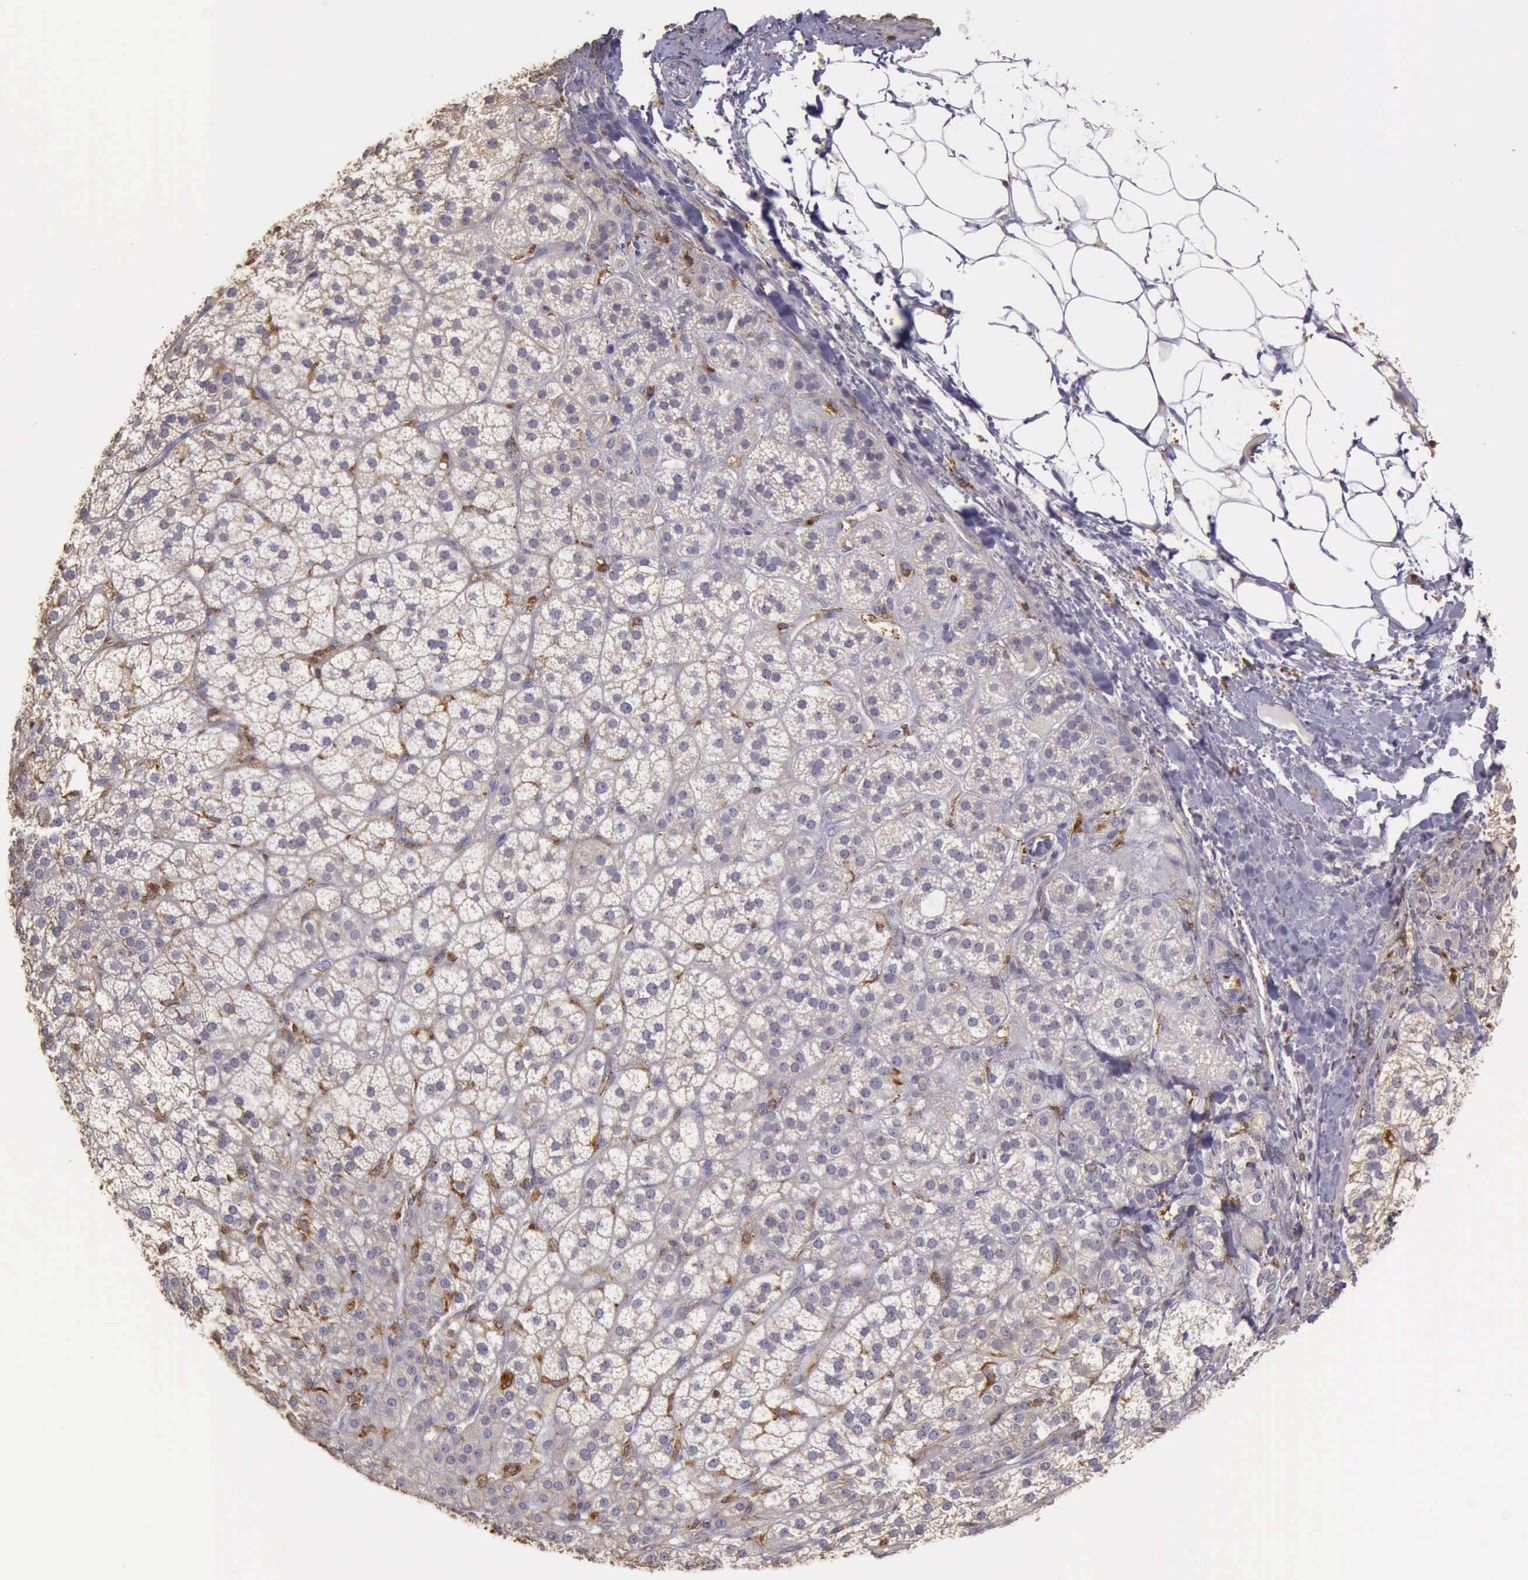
{"staining": {"intensity": "negative", "quantity": "none", "location": "none"}, "tissue": "adrenal gland", "cell_type": "Glandular cells", "image_type": "normal", "snomed": [{"axis": "morphology", "description": "Normal tissue, NOS"}, {"axis": "topography", "description": "Adrenal gland"}], "caption": "Glandular cells show no significant protein staining in unremarkable adrenal gland.", "gene": "ARHGAP4", "patient": {"sex": "female", "age": 60}}